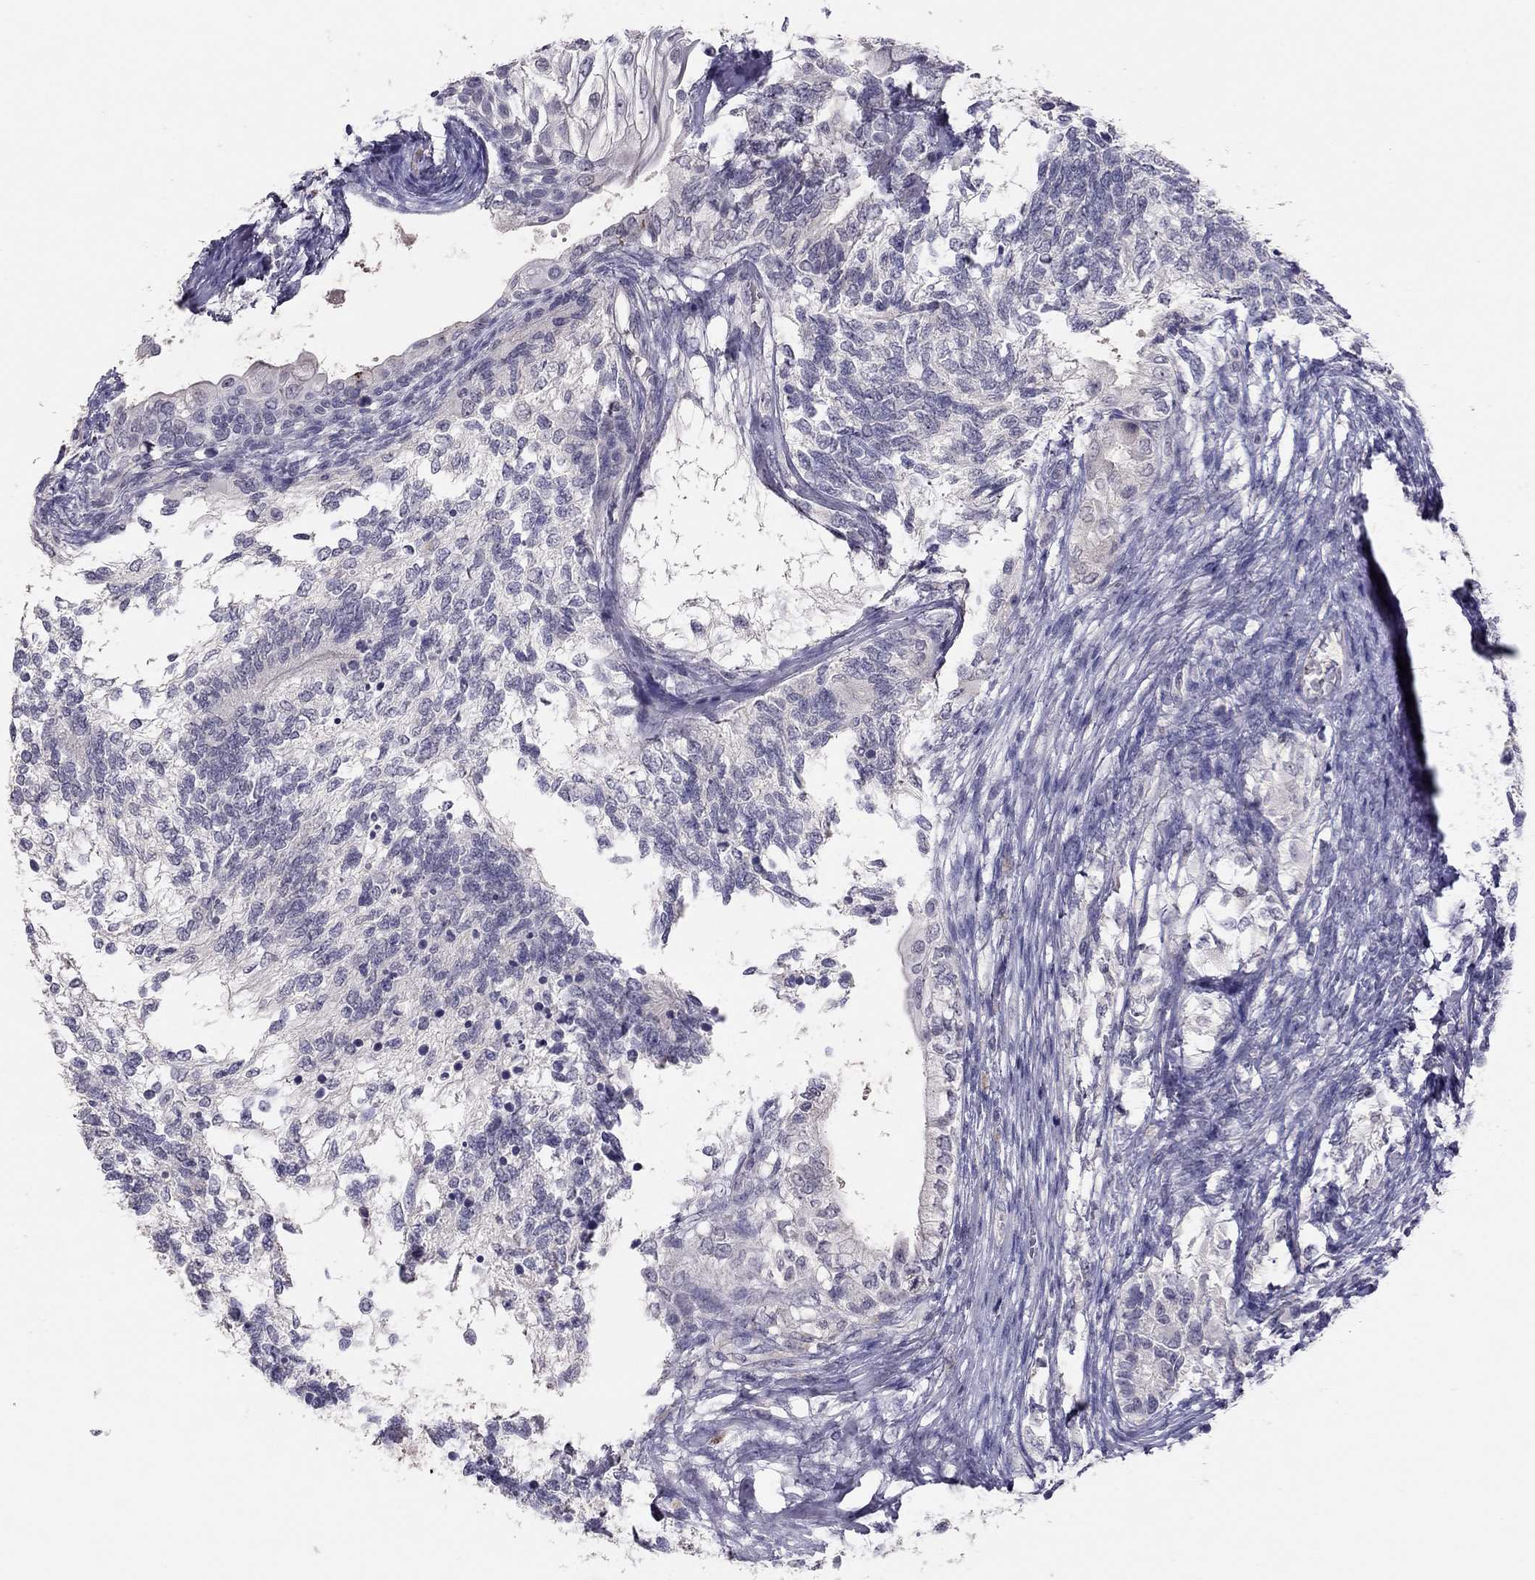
{"staining": {"intensity": "negative", "quantity": "none", "location": "none"}, "tissue": "testis cancer", "cell_type": "Tumor cells", "image_type": "cancer", "snomed": [{"axis": "morphology", "description": "Seminoma, NOS"}, {"axis": "morphology", "description": "Carcinoma, Embryonal, NOS"}, {"axis": "topography", "description": "Testis"}], "caption": "The photomicrograph reveals no significant staining in tumor cells of testis seminoma.", "gene": "ADORA2A", "patient": {"sex": "male", "age": 41}}